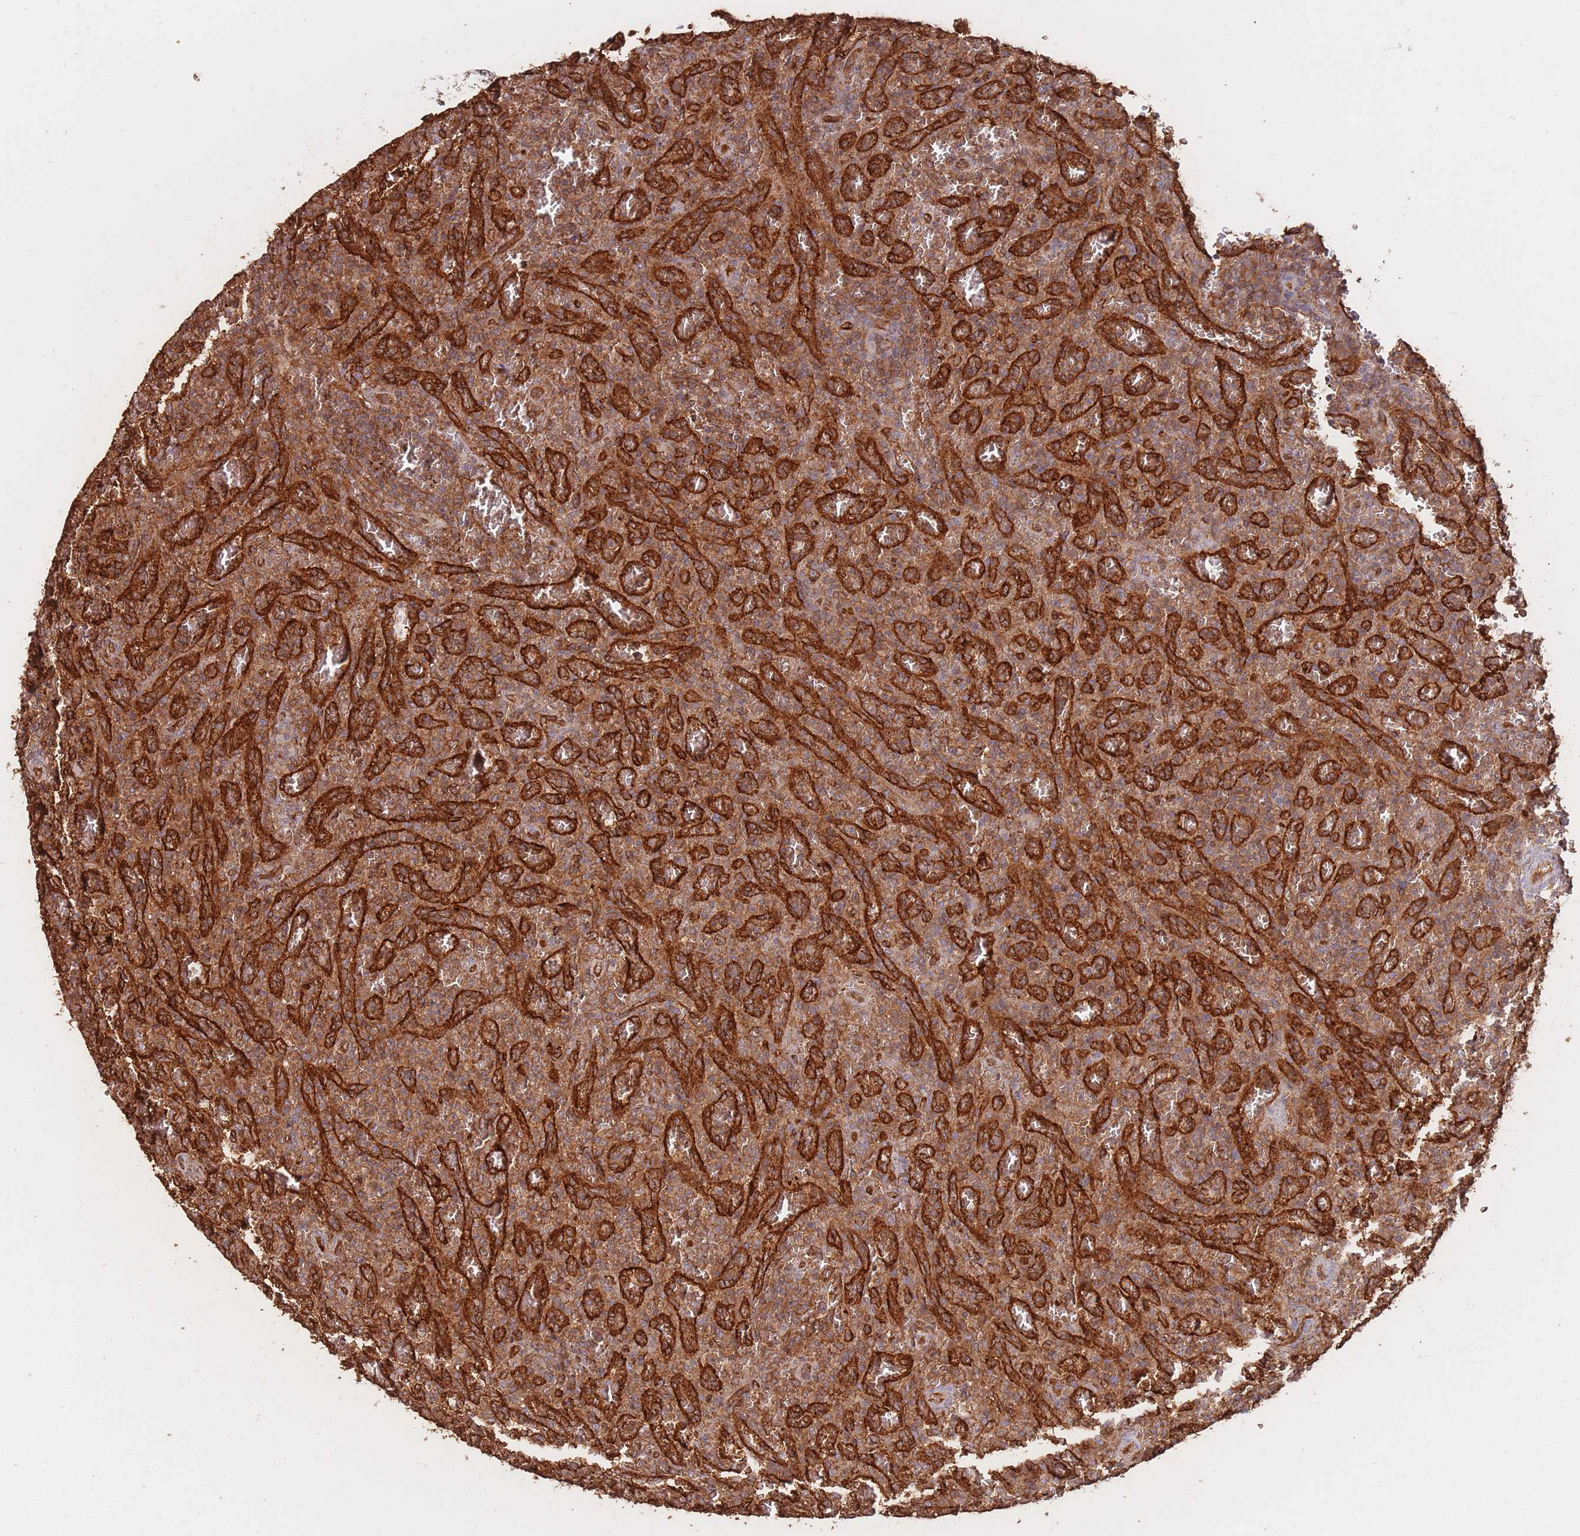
{"staining": {"intensity": "moderate", "quantity": ">75%", "location": "cytoplasmic/membranous"}, "tissue": "lymphoma", "cell_type": "Tumor cells", "image_type": "cancer", "snomed": [{"axis": "morphology", "description": "Malignant lymphoma, non-Hodgkin's type, Low grade"}, {"axis": "topography", "description": "Spleen"}], "caption": "Immunohistochemistry (IHC) staining of malignant lymphoma, non-Hodgkin's type (low-grade), which exhibits medium levels of moderate cytoplasmic/membranous expression in about >75% of tumor cells indicating moderate cytoplasmic/membranous protein expression. The staining was performed using DAB (3,3'-diaminobenzidine) (brown) for protein detection and nuclei were counterstained in hematoxylin (blue).", "gene": "PLS3", "patient": {"sex": "female", "age": 64}}